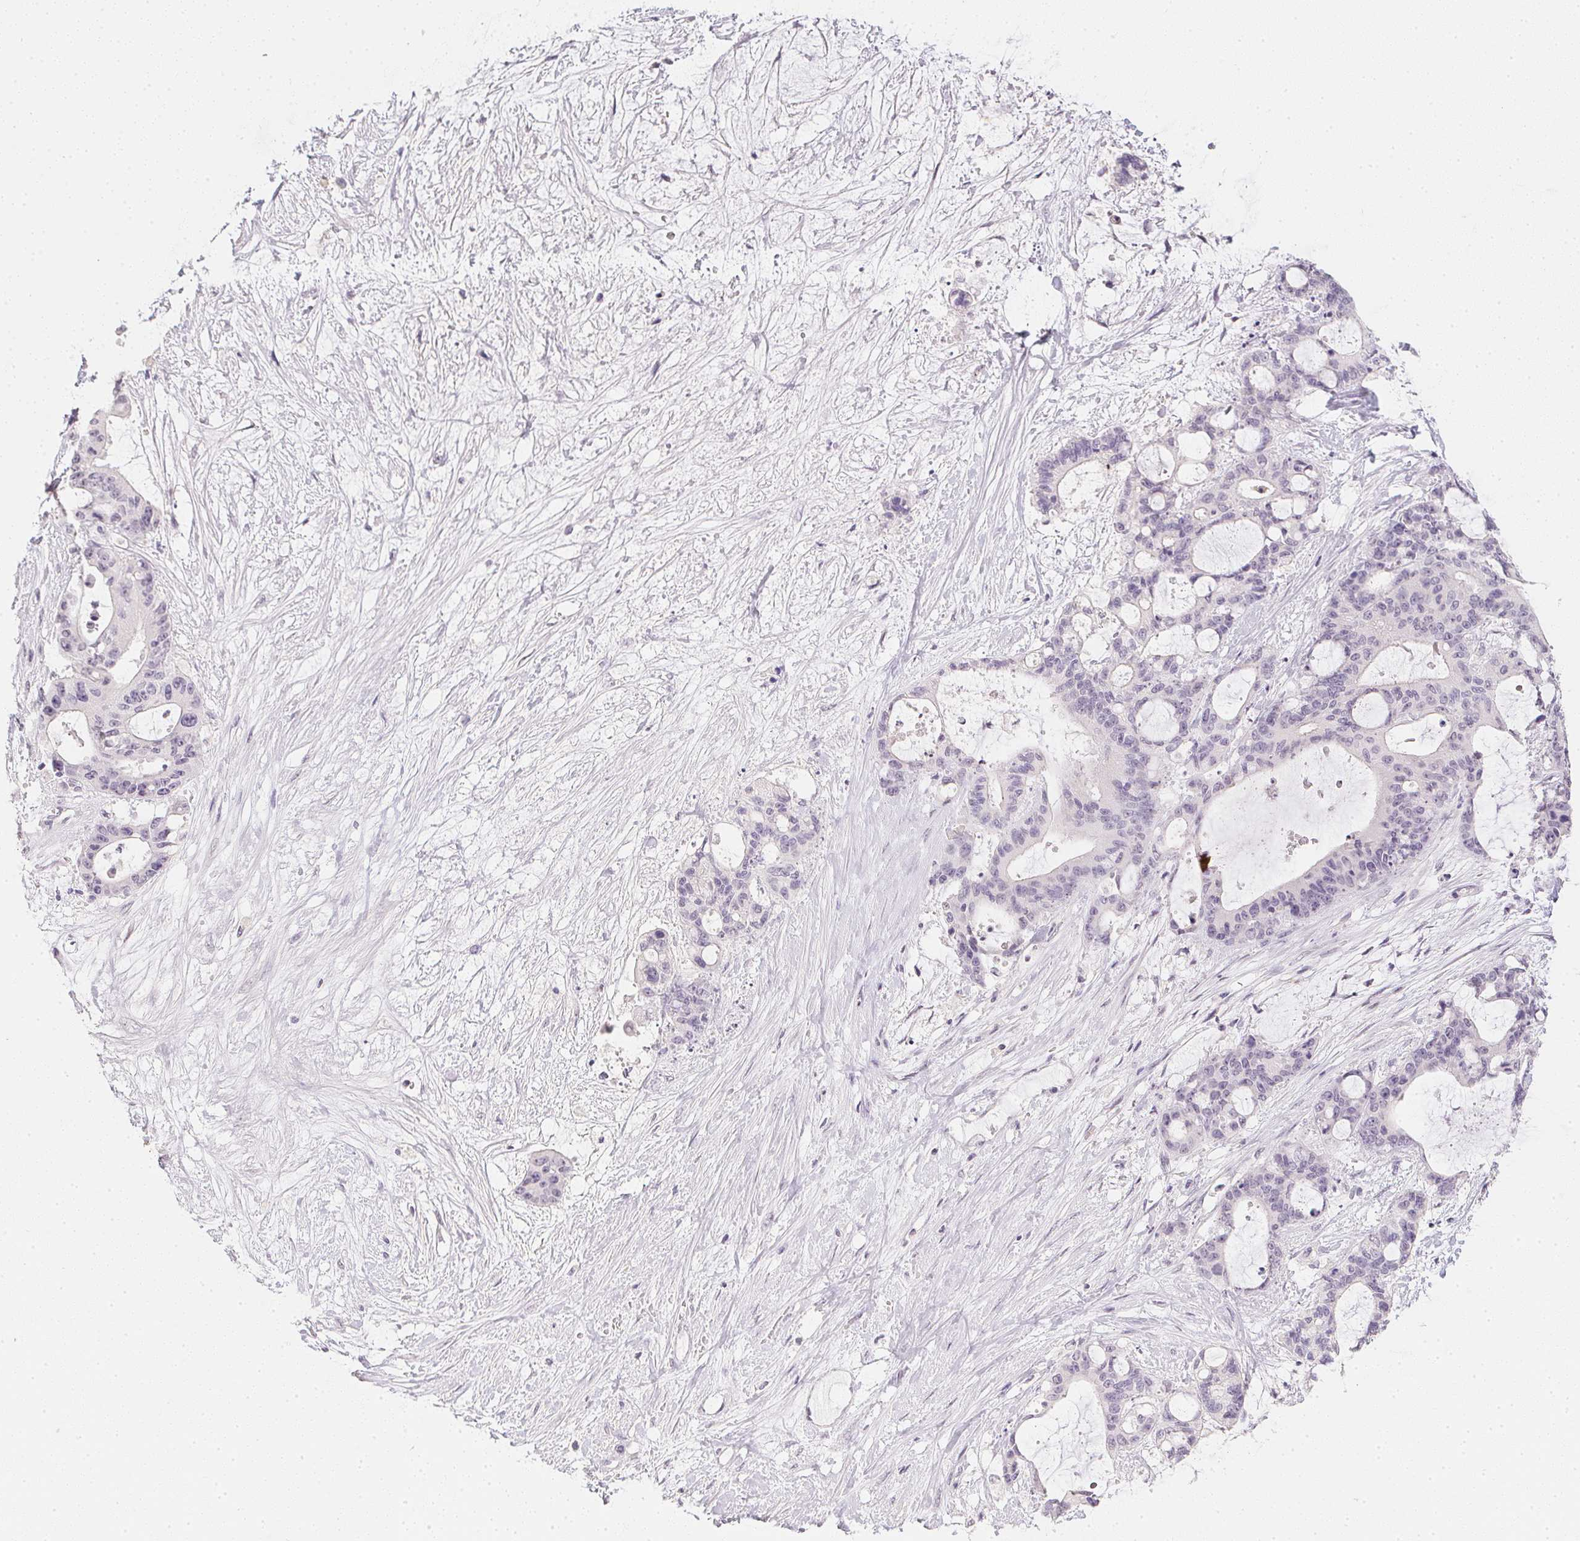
{"staining": {"intensity": "negative", "quantity": "none", "location": "none"}, "tissue": "liver cancer", "cell_type": "Tumor cells", "image_type": "cancer", "snomed": [{"axis": "morphology", "description": "Normal tissue, NOS"}, {"axis": "morphology", "description": "Cholangiocarcinoma"}, {"axis": "topography", "description": "Liver"}, {"axis": "topography", "description": "Peripheral nerve tissue"}], "caption": "High magnification brightfield microscopy of liver cancer stained with DAB (brown) and counterstained with hematoxylin (blue): tumor cells show no significant positivity. The staining was performed using DAB (3,3'-diaminobenzidine) to visualize the protein expression in brown, while the nuclei were stained in blue with hematoxylin (Magnification: 20x).", "gene": "PPY", "patient": {"sex": "female", "age": 73}}